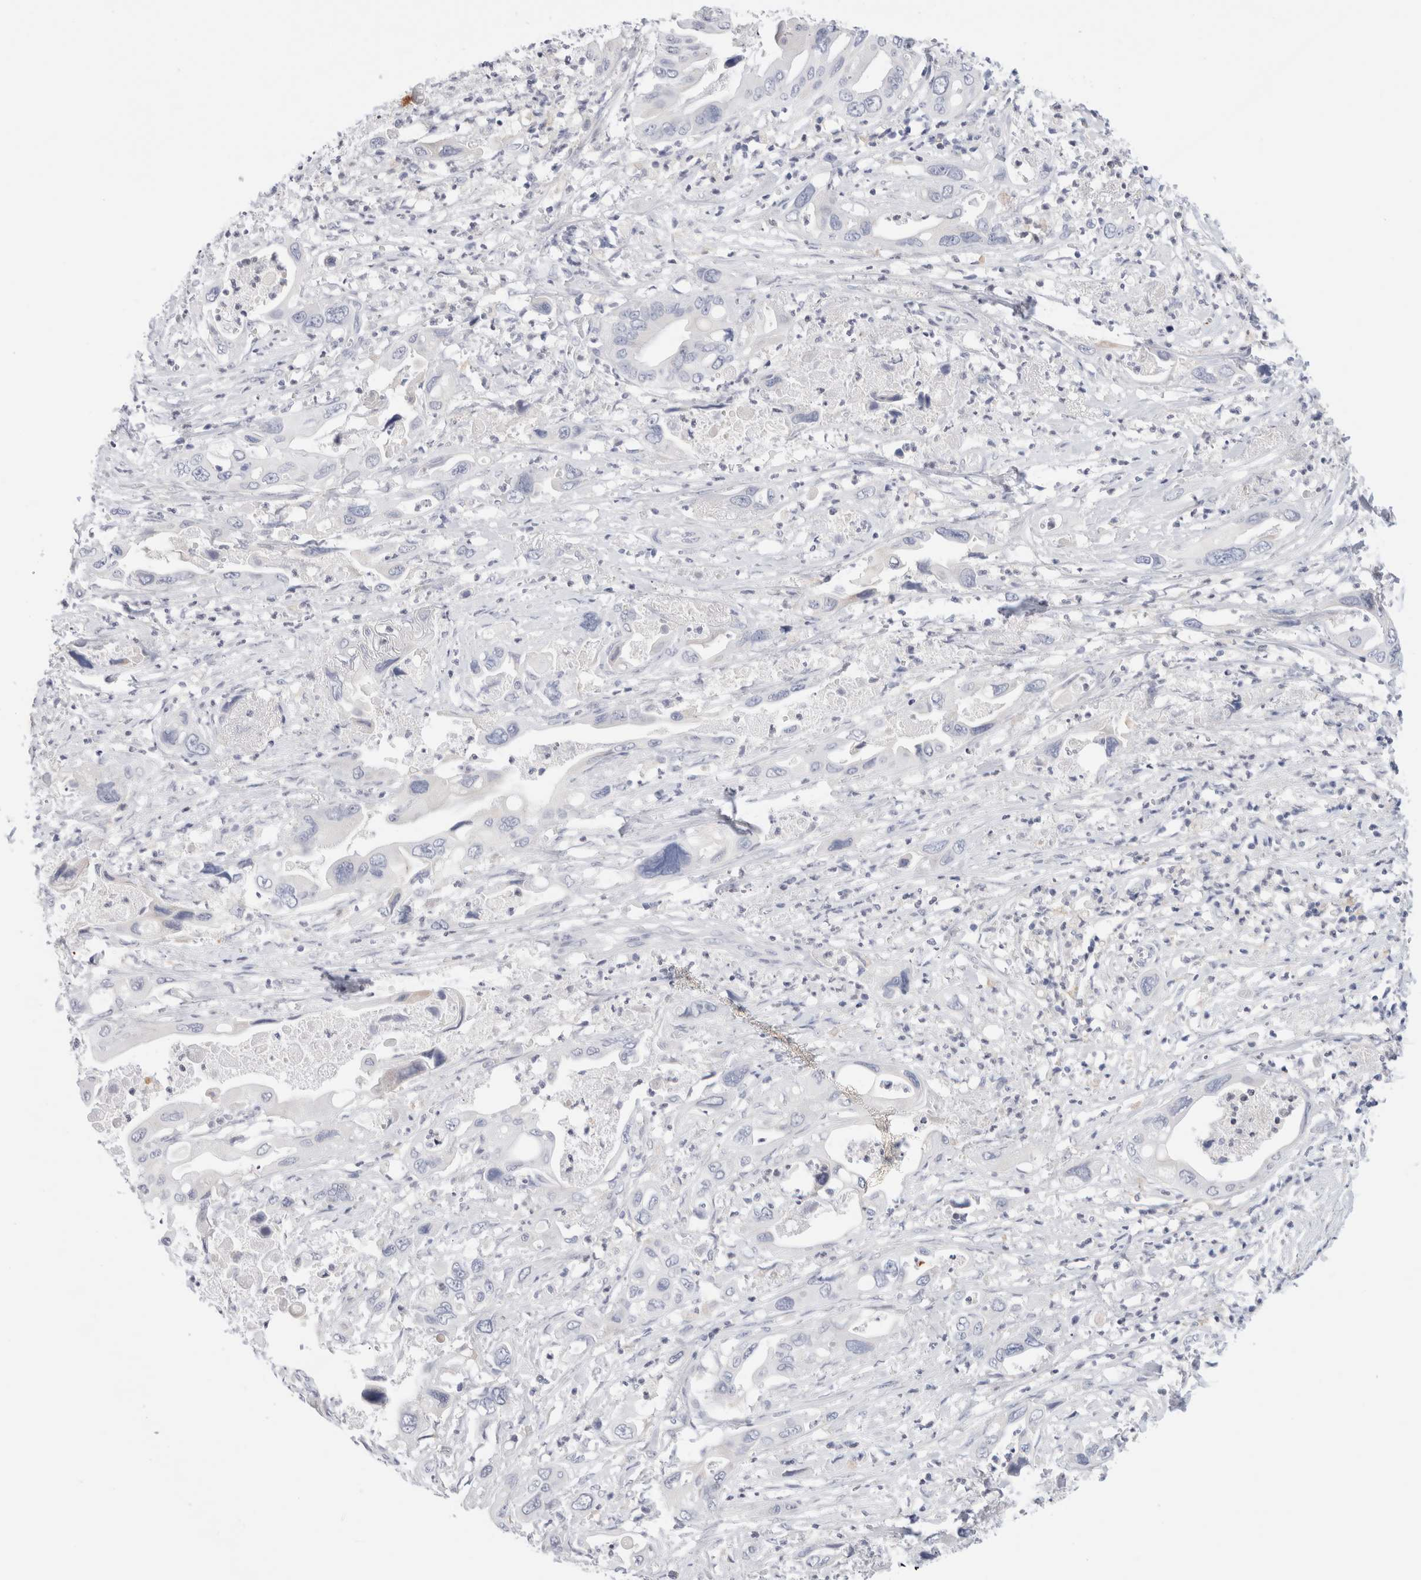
{"staining": {"intensity": "negative", "quantity": "none", "location": "none"}, "tissue": "pancreatic cancer", "cell_type": "Tumor cells", "image_type": "cancer", "snomed": [{"axis": "morphology", "description": "Adenocarcinoma, NOS"}, {"axis": "topography", "description": "Pancreas"}], "caption": "This is an immunohistochemistry histopathology image of human adenocarcinoma (pancreatic). There is no staining in tumor cells.", "gene": "ADAM30", "patient": {"sex": "male", "age": 66}}